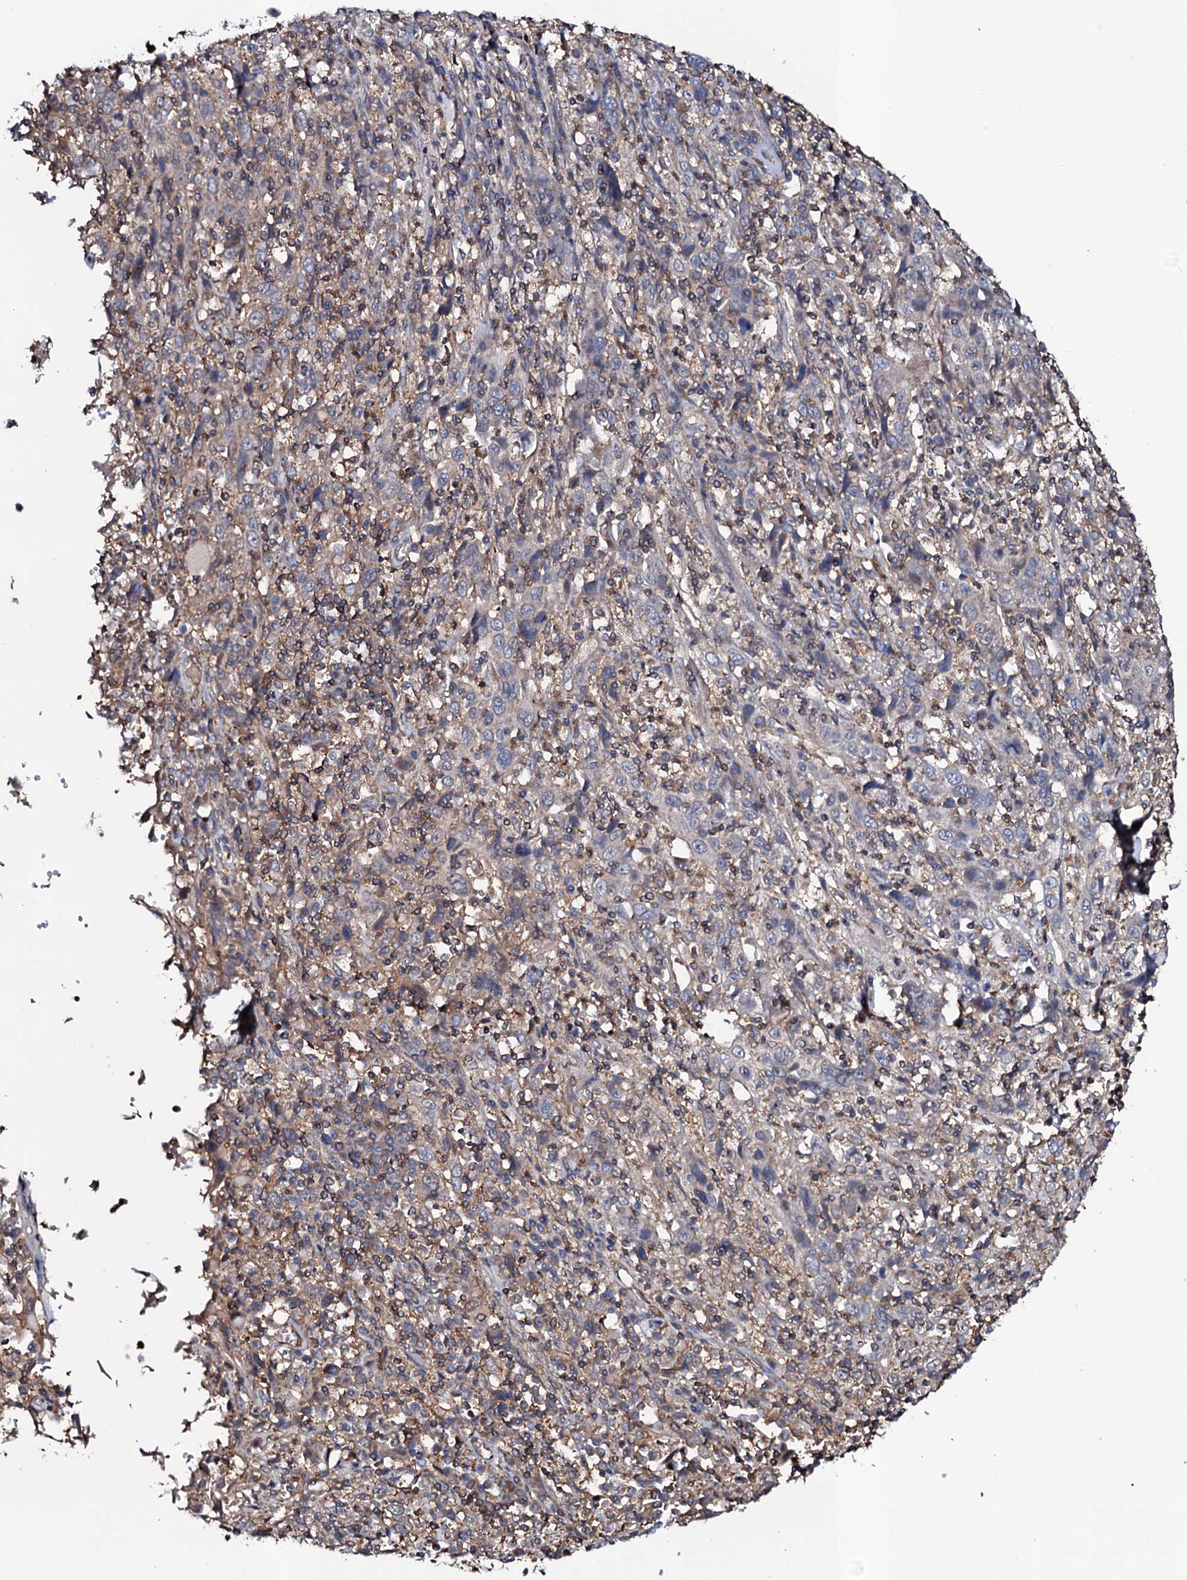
{"staining": {"intensity": "negative", "quantity": "none", "location": "none"}, "tissue": "cervical cancer", "cell_type": "Tumor cells", "image_type": "cancer", "snomed": [{"axis": "morphology", "description": "Squamous cell carcinoma, NOS"}, {"axis": "topography", "description": "Cervix"}], "caption": "Protein analysis of cervical squamous cell carcinoma exhibits no significant expression in tumor cells. (Stains: DAB immunohistochemistry with hematoxylin counter stain, Microscopy: brightfield microscopy at high magnification).", "gene": "COG6", "patient": {"sex": "female", "age": 46}}